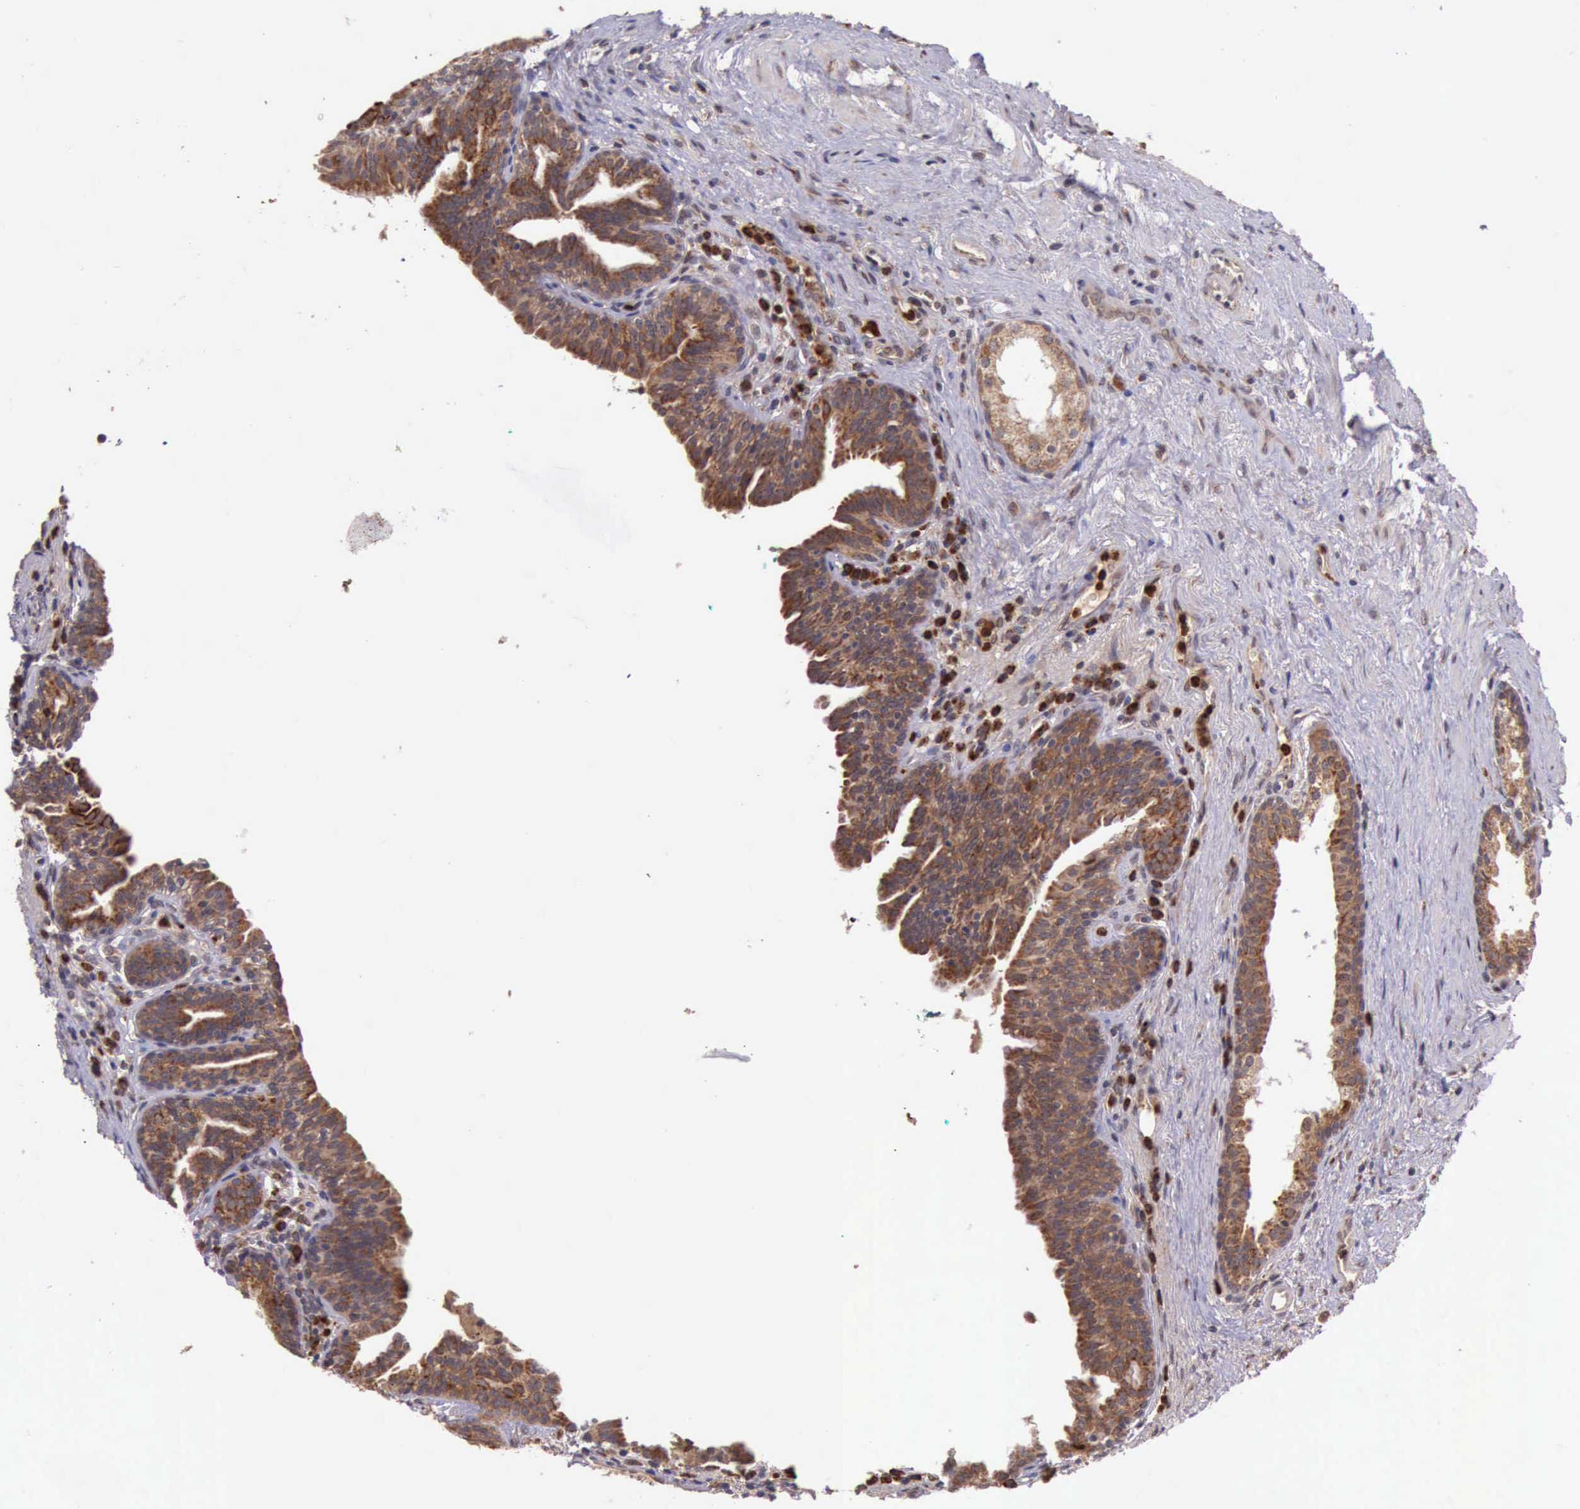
{"staining": {"intensity": "strong", "quantity": ">75%", "location": "cytoplasmic/membranous"}, "tissue": "prostate", "cell_type": "Glandular cells", "image_type": "normal", "snomed": [{"axis": "morphology", "description": "Normal tissue, NOS"}, {"axis": "topography", "description": "Prostate"}], "caption": "Benign prostate displays strong cytoplasmic/membranous staining in approximately >75% of glandular cells, visualized by immunohistochemistry.", "gene": "ARMCX3", "patient": {"sex": "male", "age": 65}}